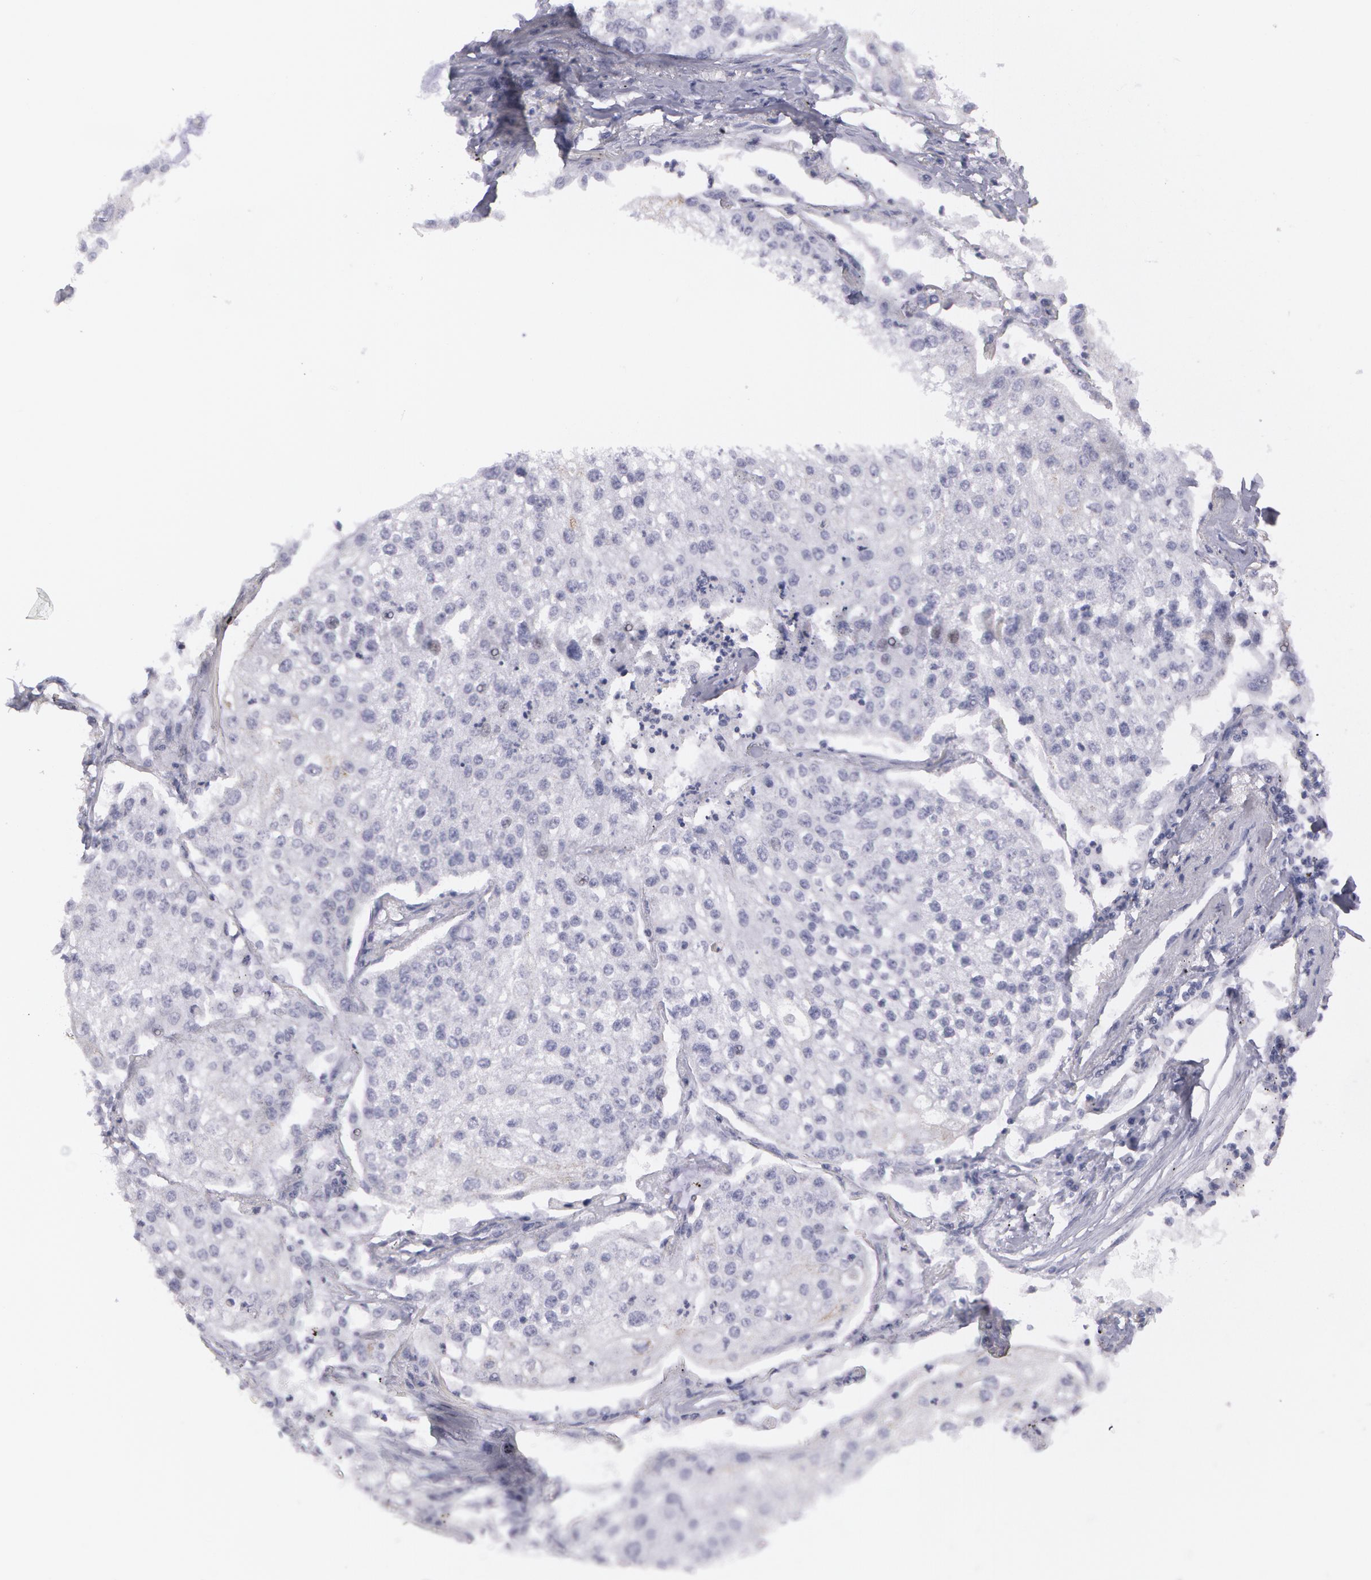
{"staining": {"intensity": "negative", "quantity": "none", "location": "none"}, "tissue": "lung cancer", "cell_type": "Tumor cells", "image_type": "cancer", "snomed": [{"axis": "morphology", "description": "Squamous cell carcinoma, NOS"}, {"axis": "topography", "description": "Lung"}], "caption": "This is a image of immunohistochemistry (IHC) staining of lung squamous cell carcinoma, which shows no staining in tumor cells.", "gene": "AMACR", "patient": {"sex": "male", "age": 75}}